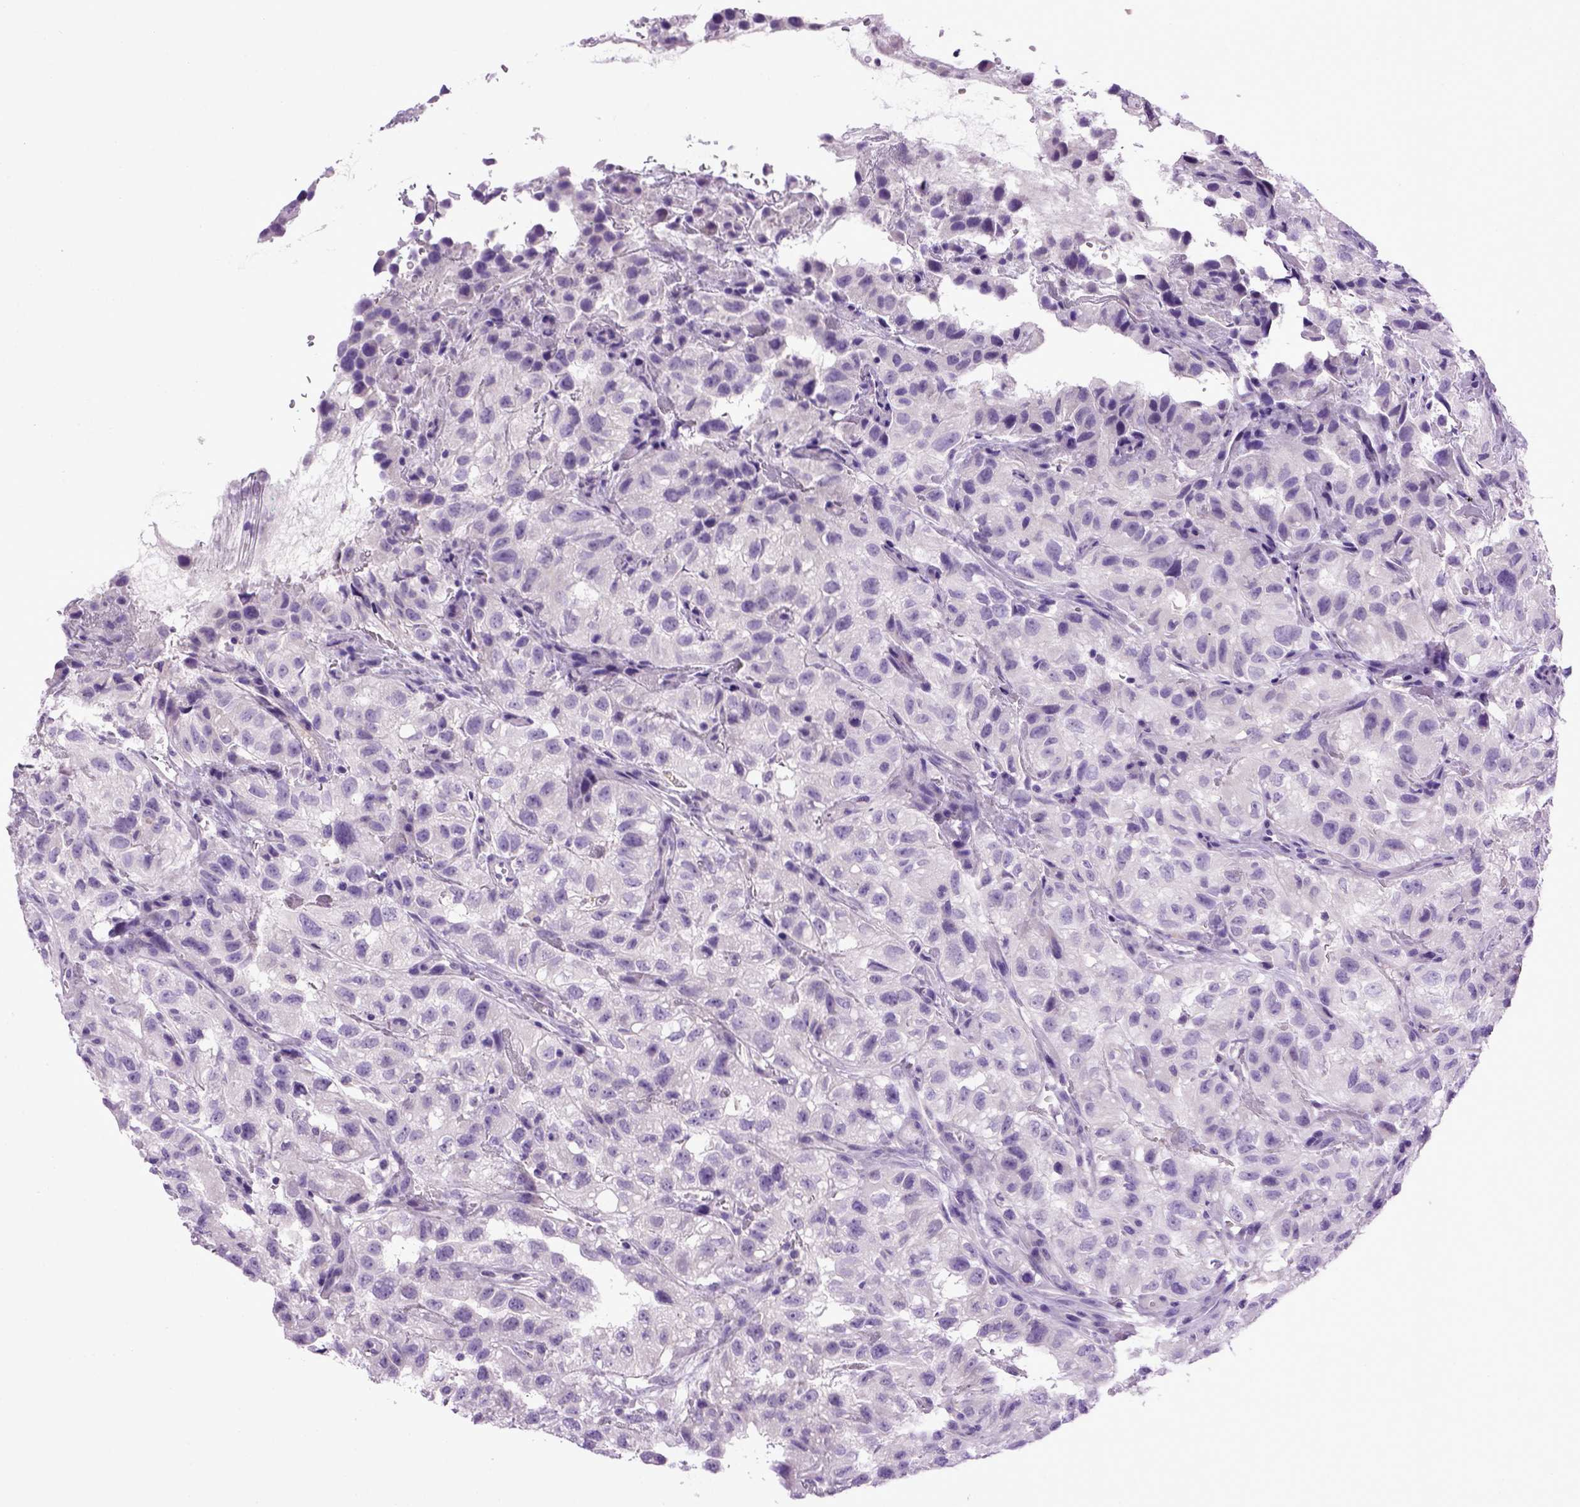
{"staining": {"intensity": "negative", "quantity": "none", "location": "none"}, "tissue": "renal cancer", "cell_type": "Tumor cells", "image_type": "cancer", "snomed": [{"axis": "morphology", "description": "Adenocarcinoma, NOS"}, {"axis": "topography", "description": "Kidney"}], "caption": "Immunohistochemistry (IHC) image of adenocarcinoma (renal) stained for a protein (brown), which shows no expression in tumor cells.", "gene": "CDH1", "patient": {"sex": "male", "age": 64}}